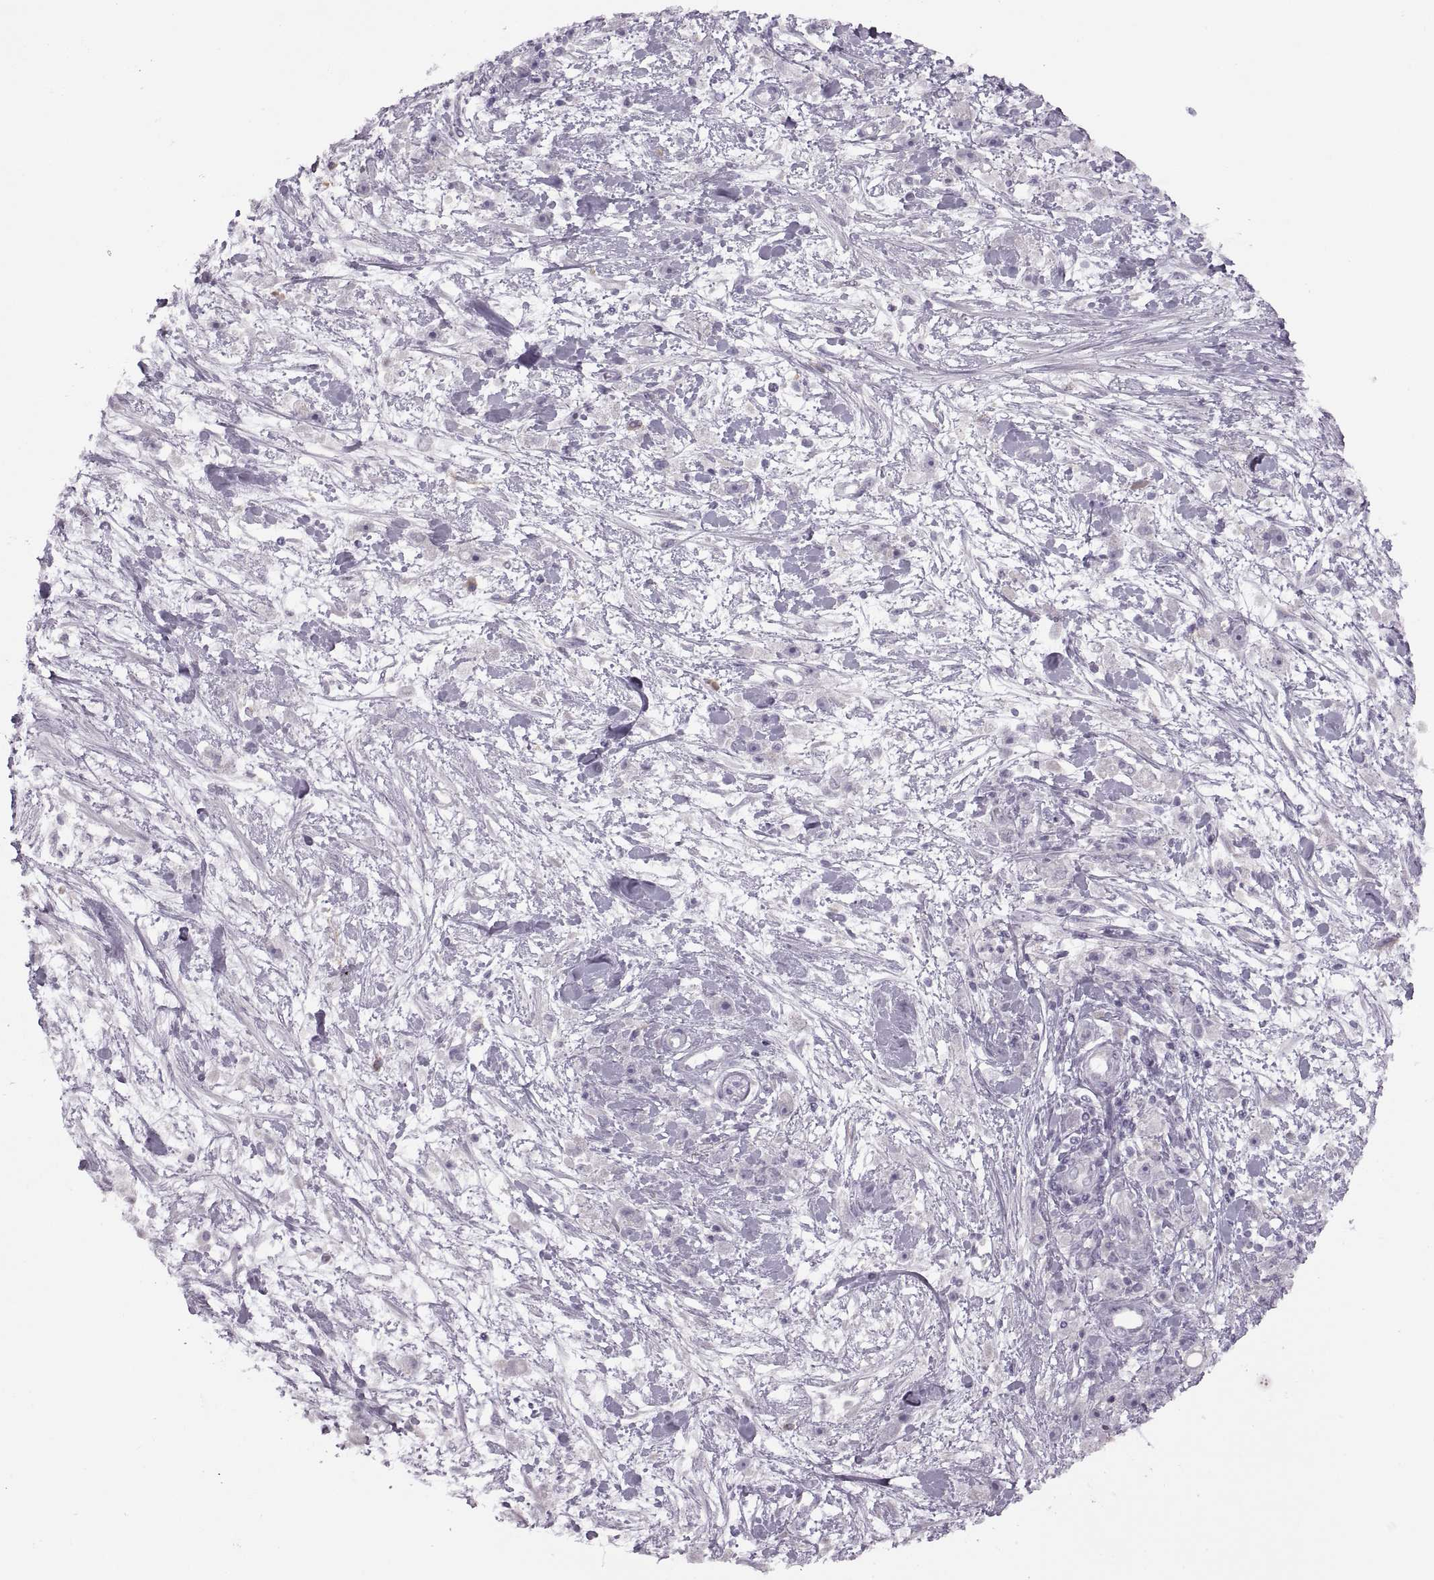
{"staining": {"intensity": "negative", "quantity": "none", "location": "none"}, "tissue": "stomach cancer", "cell_type": "Tumor cells", "image_type": "cancer", "snomed": [{"axis": "morphology", "description": "Adenocarcinoma, NOS"}, {"axis": "topography", "description": "Stomach"}], "caption": "Stomach cancer was stained to show a protein in brown. There is no significant staining in tumor cells.", "gene": "H2AP", "patient": {"sex": "female", "age": 59}}